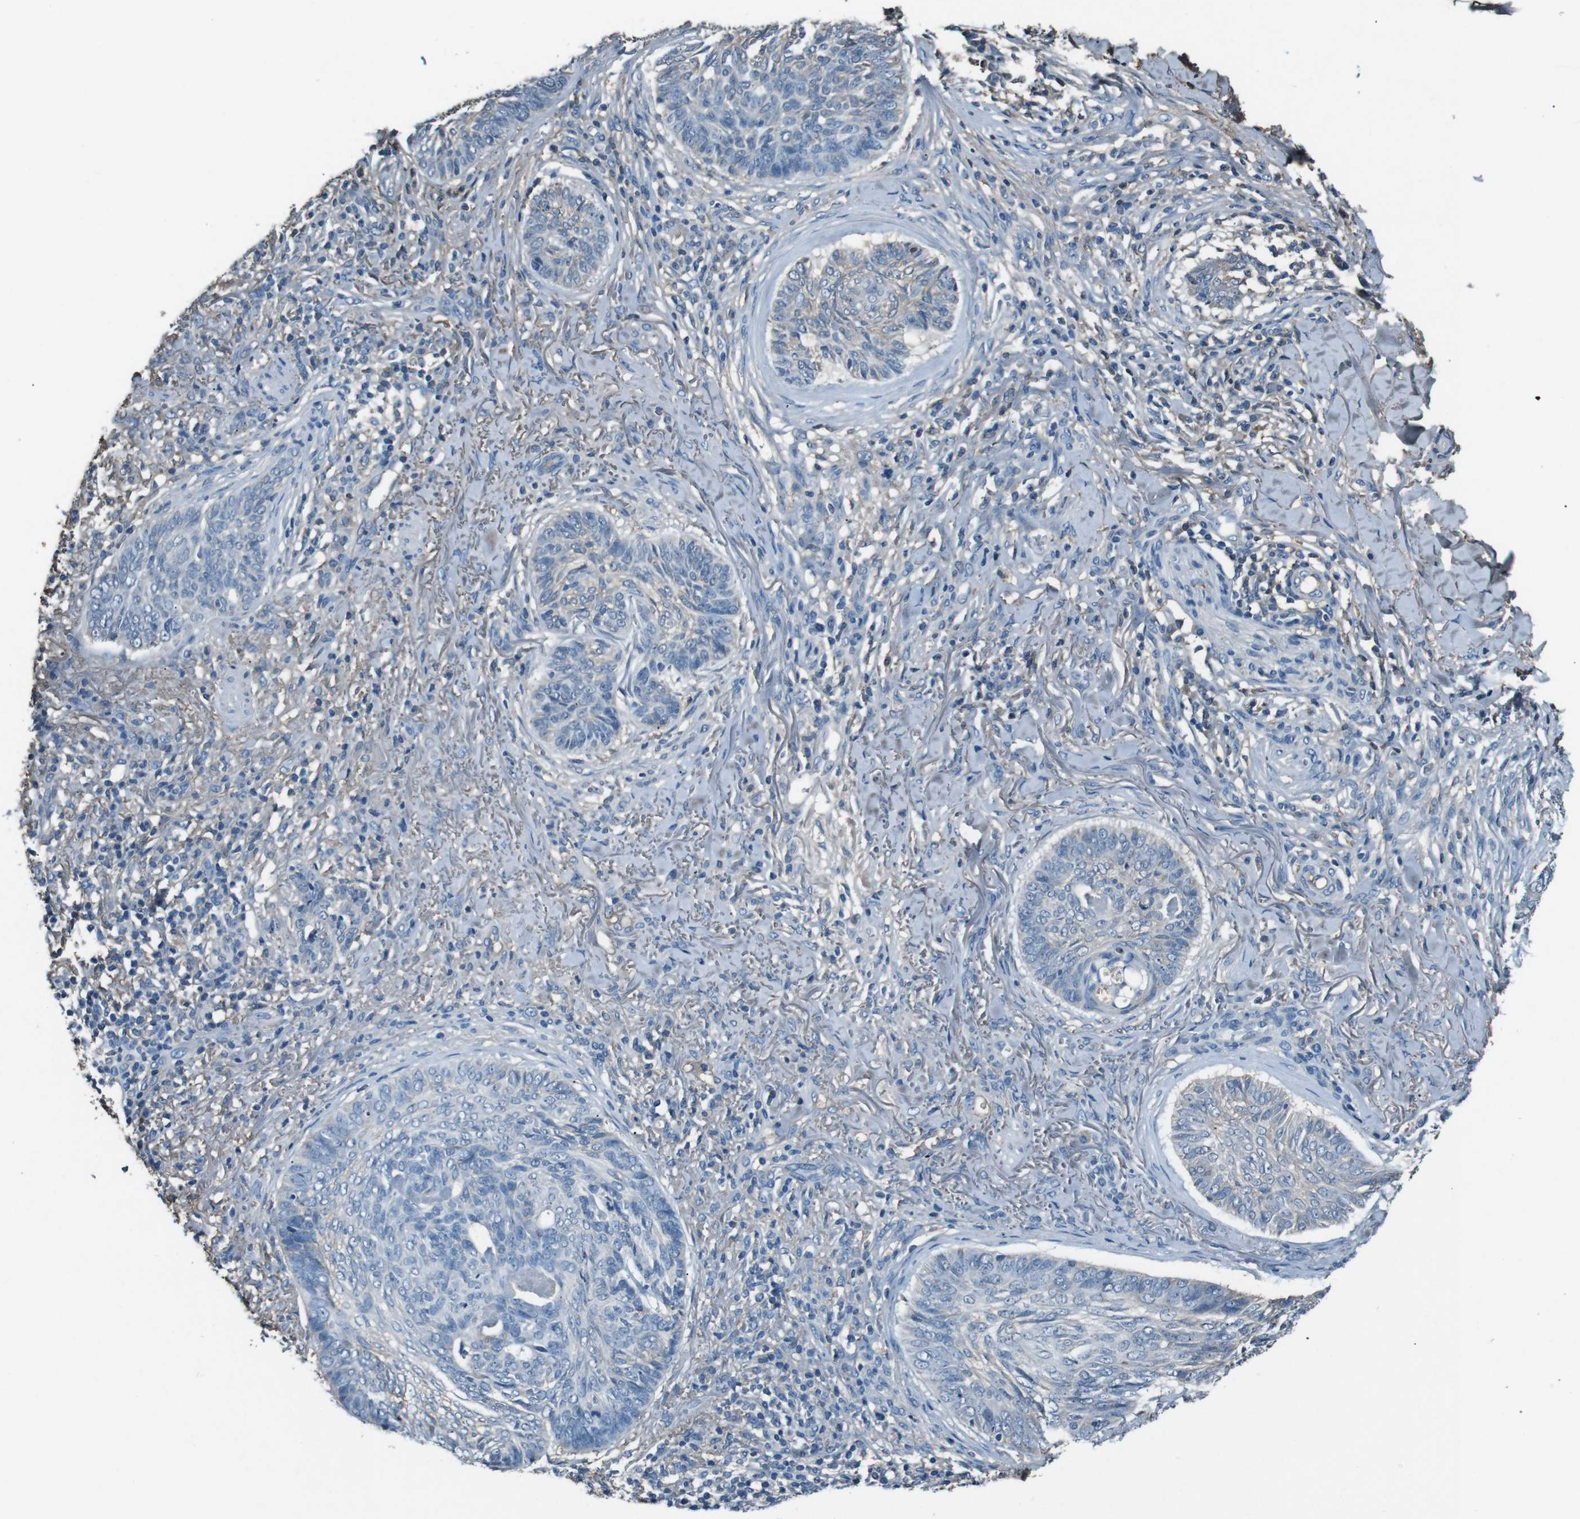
{"staining": {"intensity": "weak", "quantity": "<25%", "location": "cytoplasmic/membranous"}, "tissue": "skin cancer", "cell_type": "Tumor cells", "image_type": "cancer", "snomed": [{"axis": "morphology", "description": "Basal cell carcinoma"}, {"axis": "topography", "description": "Skin"}], "caption": "This is an immunohistochemistry photomicrograph of basal cell carcinoma (skin). There is no positivity in tumor cells.", "gene": "LEP", "patient": {"sex": "male", "age": 43}}